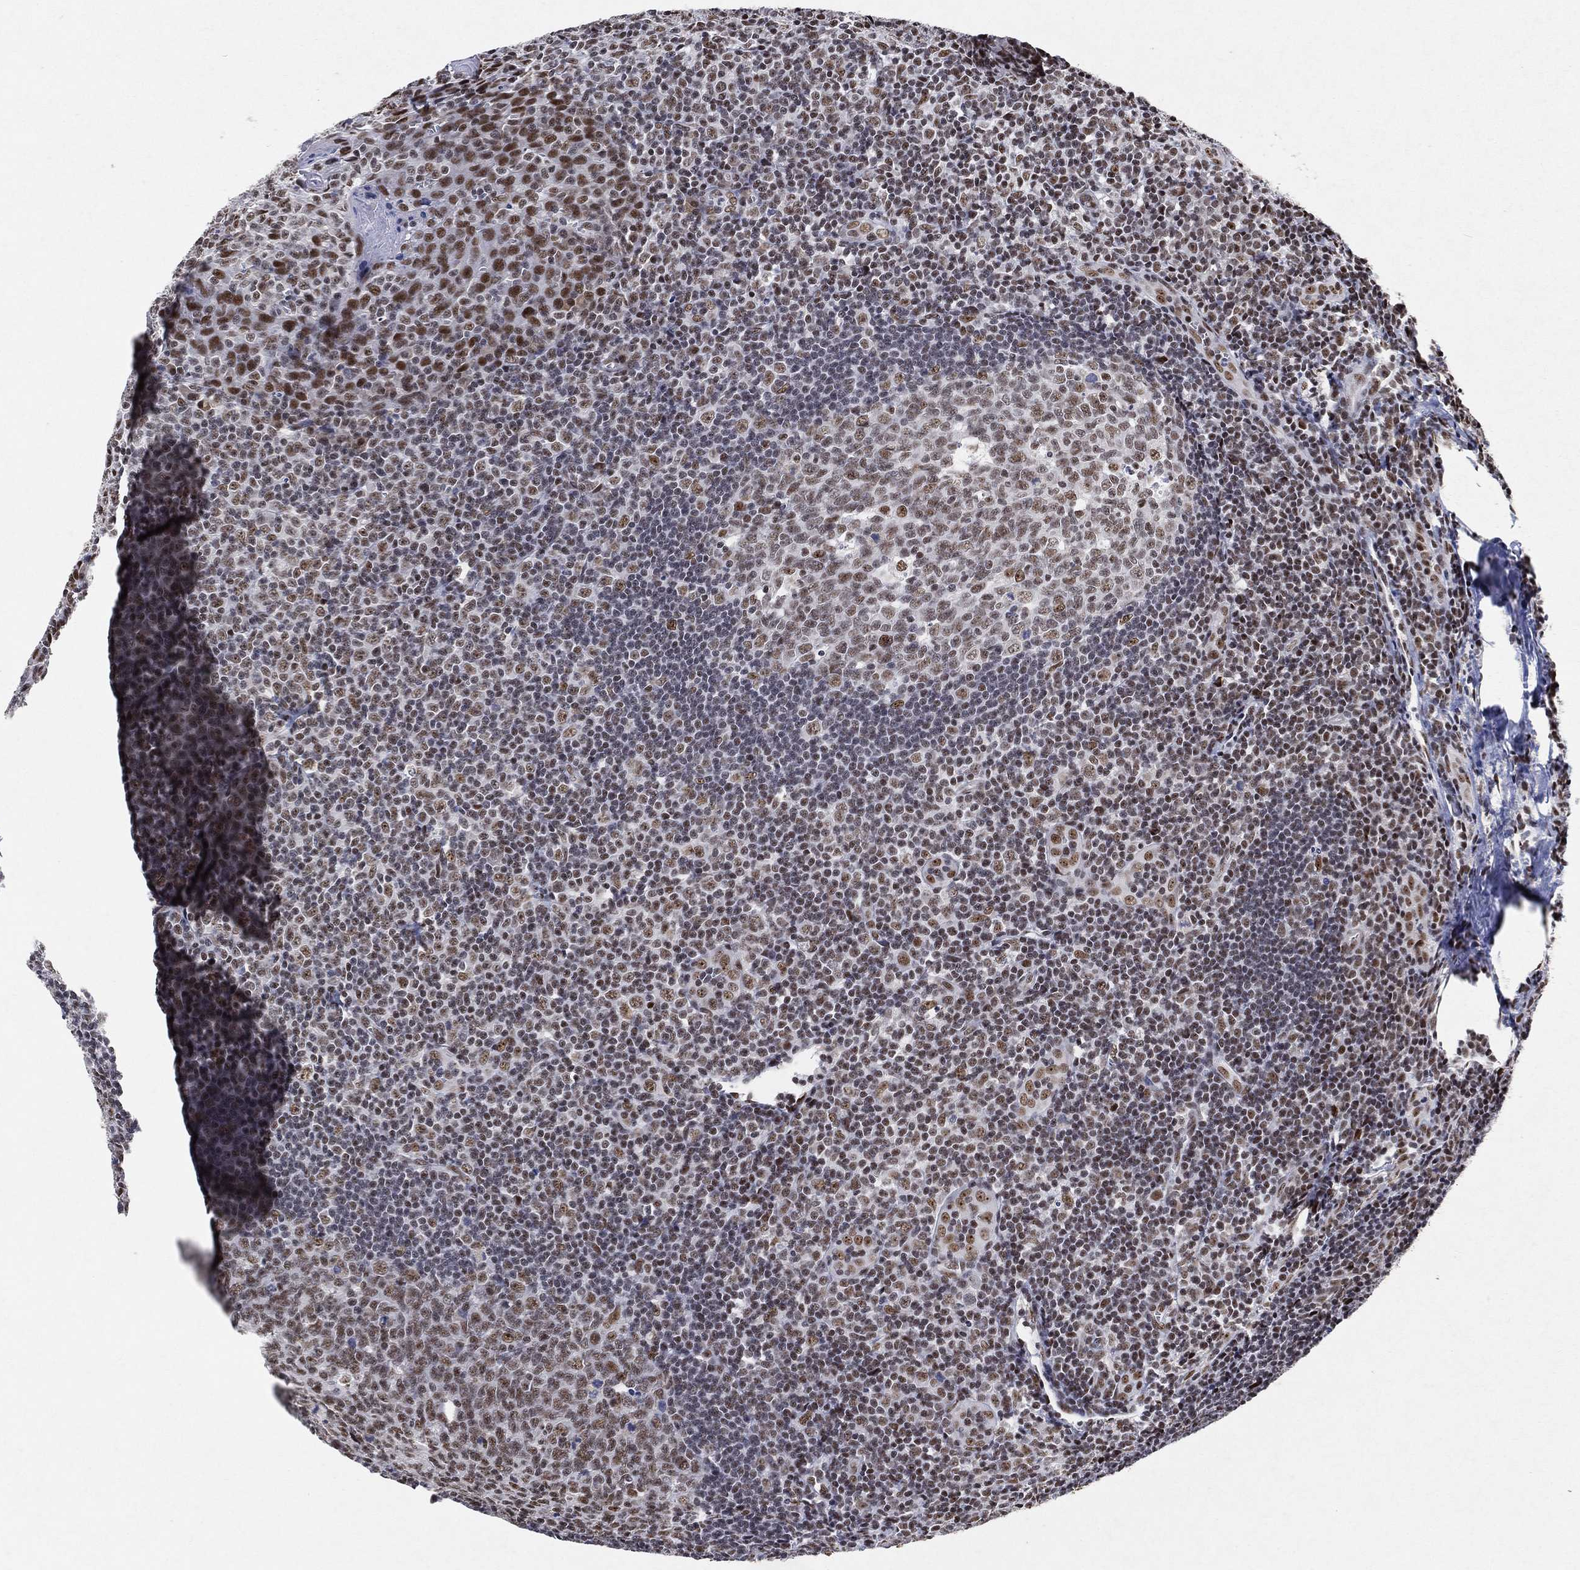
{"staining": {"intensity": "moderate", "quantity": "<25%", "location": "nuclear"}, "tissue": "tonsil", "cell_type": "Germinal center cells", "image_type": "normal", "snomed": [{"axis": "morphology", "description": "Normal tissue, NOS"}, {"axis": "topography", "description": "Tonsil"}], "caption": "Tonsil stained with DAB (3,3'-diaminobenzidine) immunohistochemistry (IHC) displays low levels of moderate nuclear staining in about <25% of germinal center cells. The staining is performed using DAB brown chromogen to label protein expression. The nuclei are counter-stained blue using hematoxylin.", "gene": "DDX27", "patient": {"sex": "male", "age": 20}}